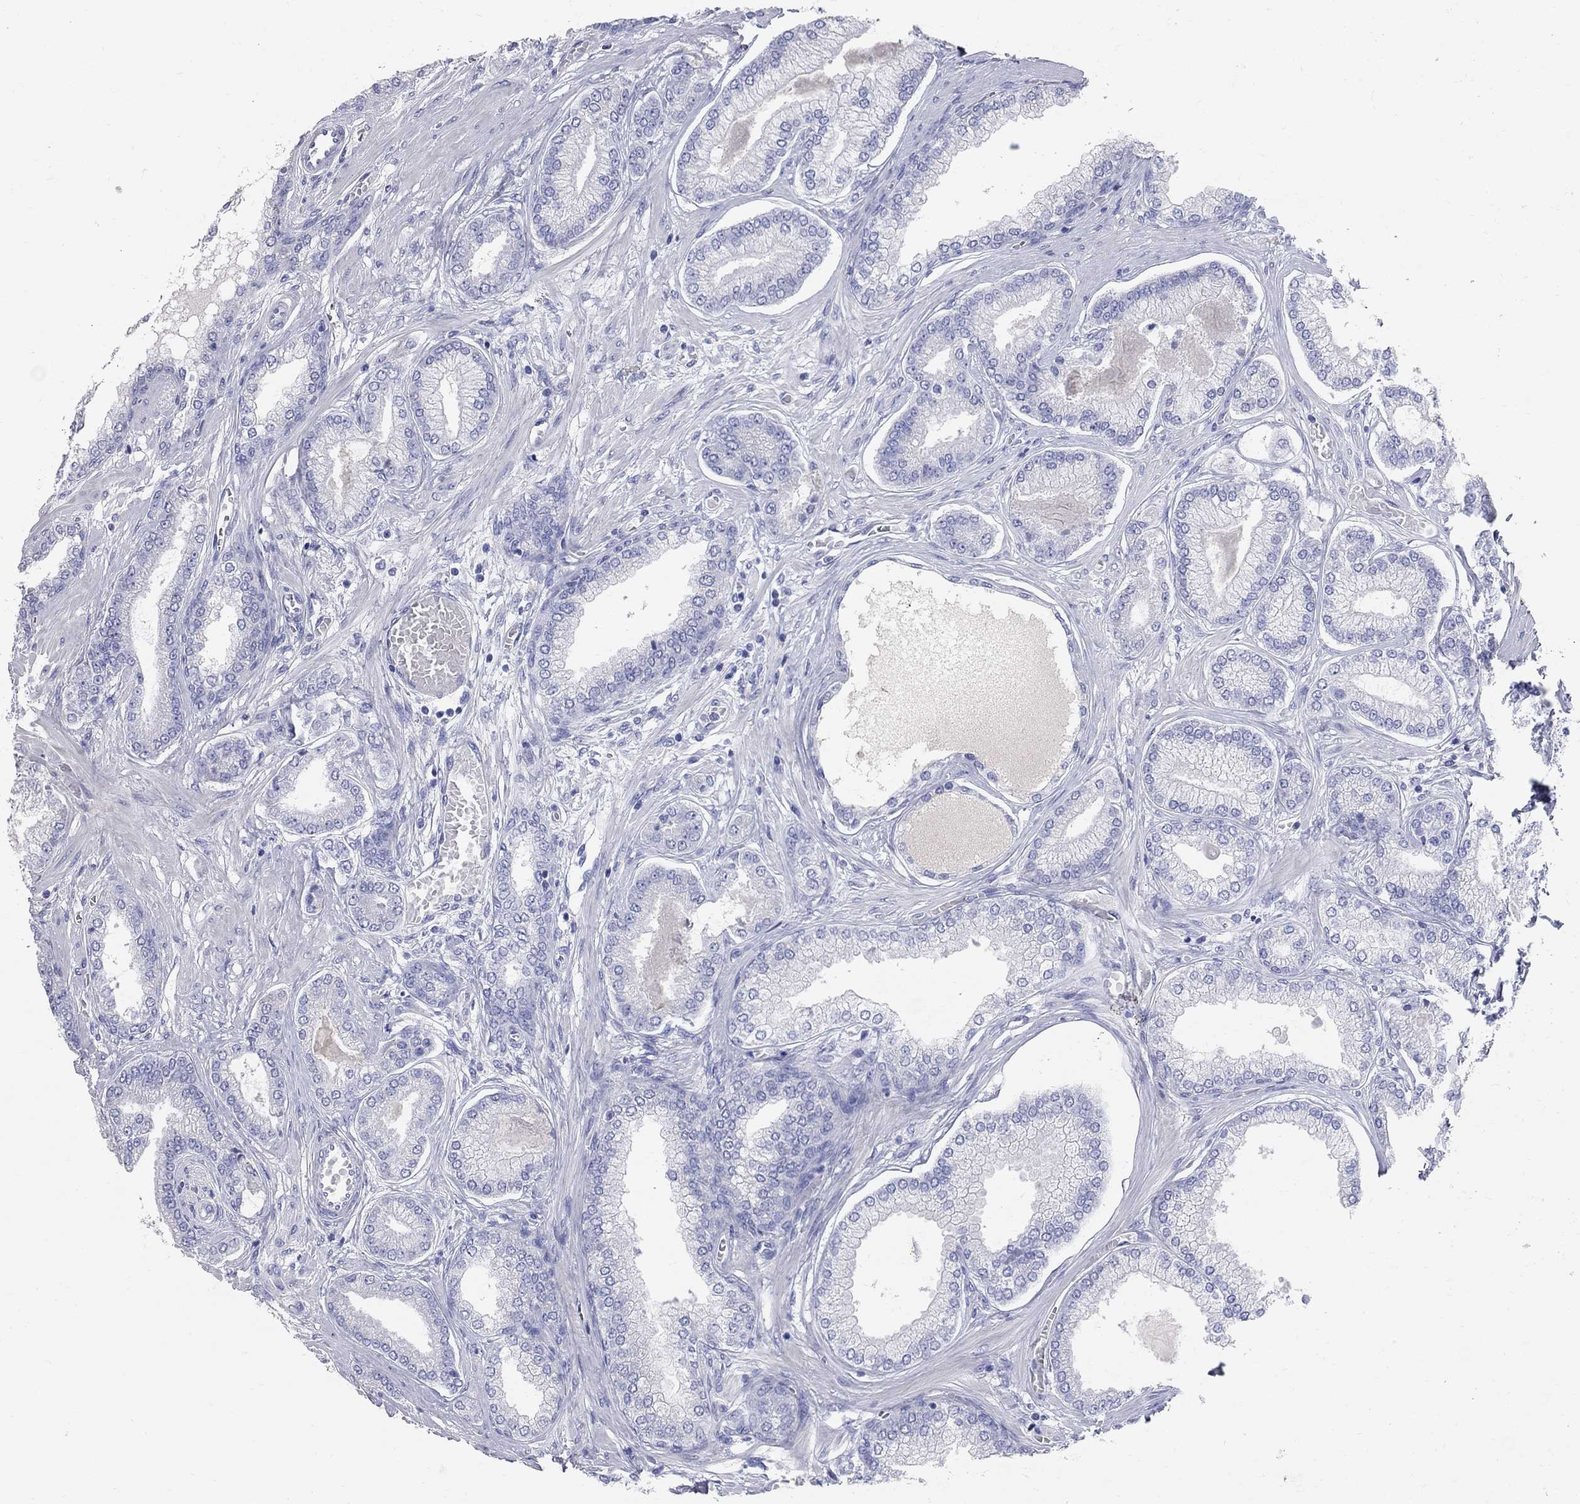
{"staining": {"intensity": "negative", "quantity": "none", "location": "none"}, "tissue": "prostate cancer", "cell_type": "Tumor cells", "image_type": "cancer", "snomed": [{"axis": "morphology", "description": "Adenocarcinoma, Low grade"}, {"axis": "topography", "description": "Prostate"}], "caption": "Immunohistochemistry (IHC) of human prostate cancer (low-grade adenocarcinoma) shows no positivity in tumor cells.", "gene": "AOX1", "patient": {"sex": "male", "age": 57}}